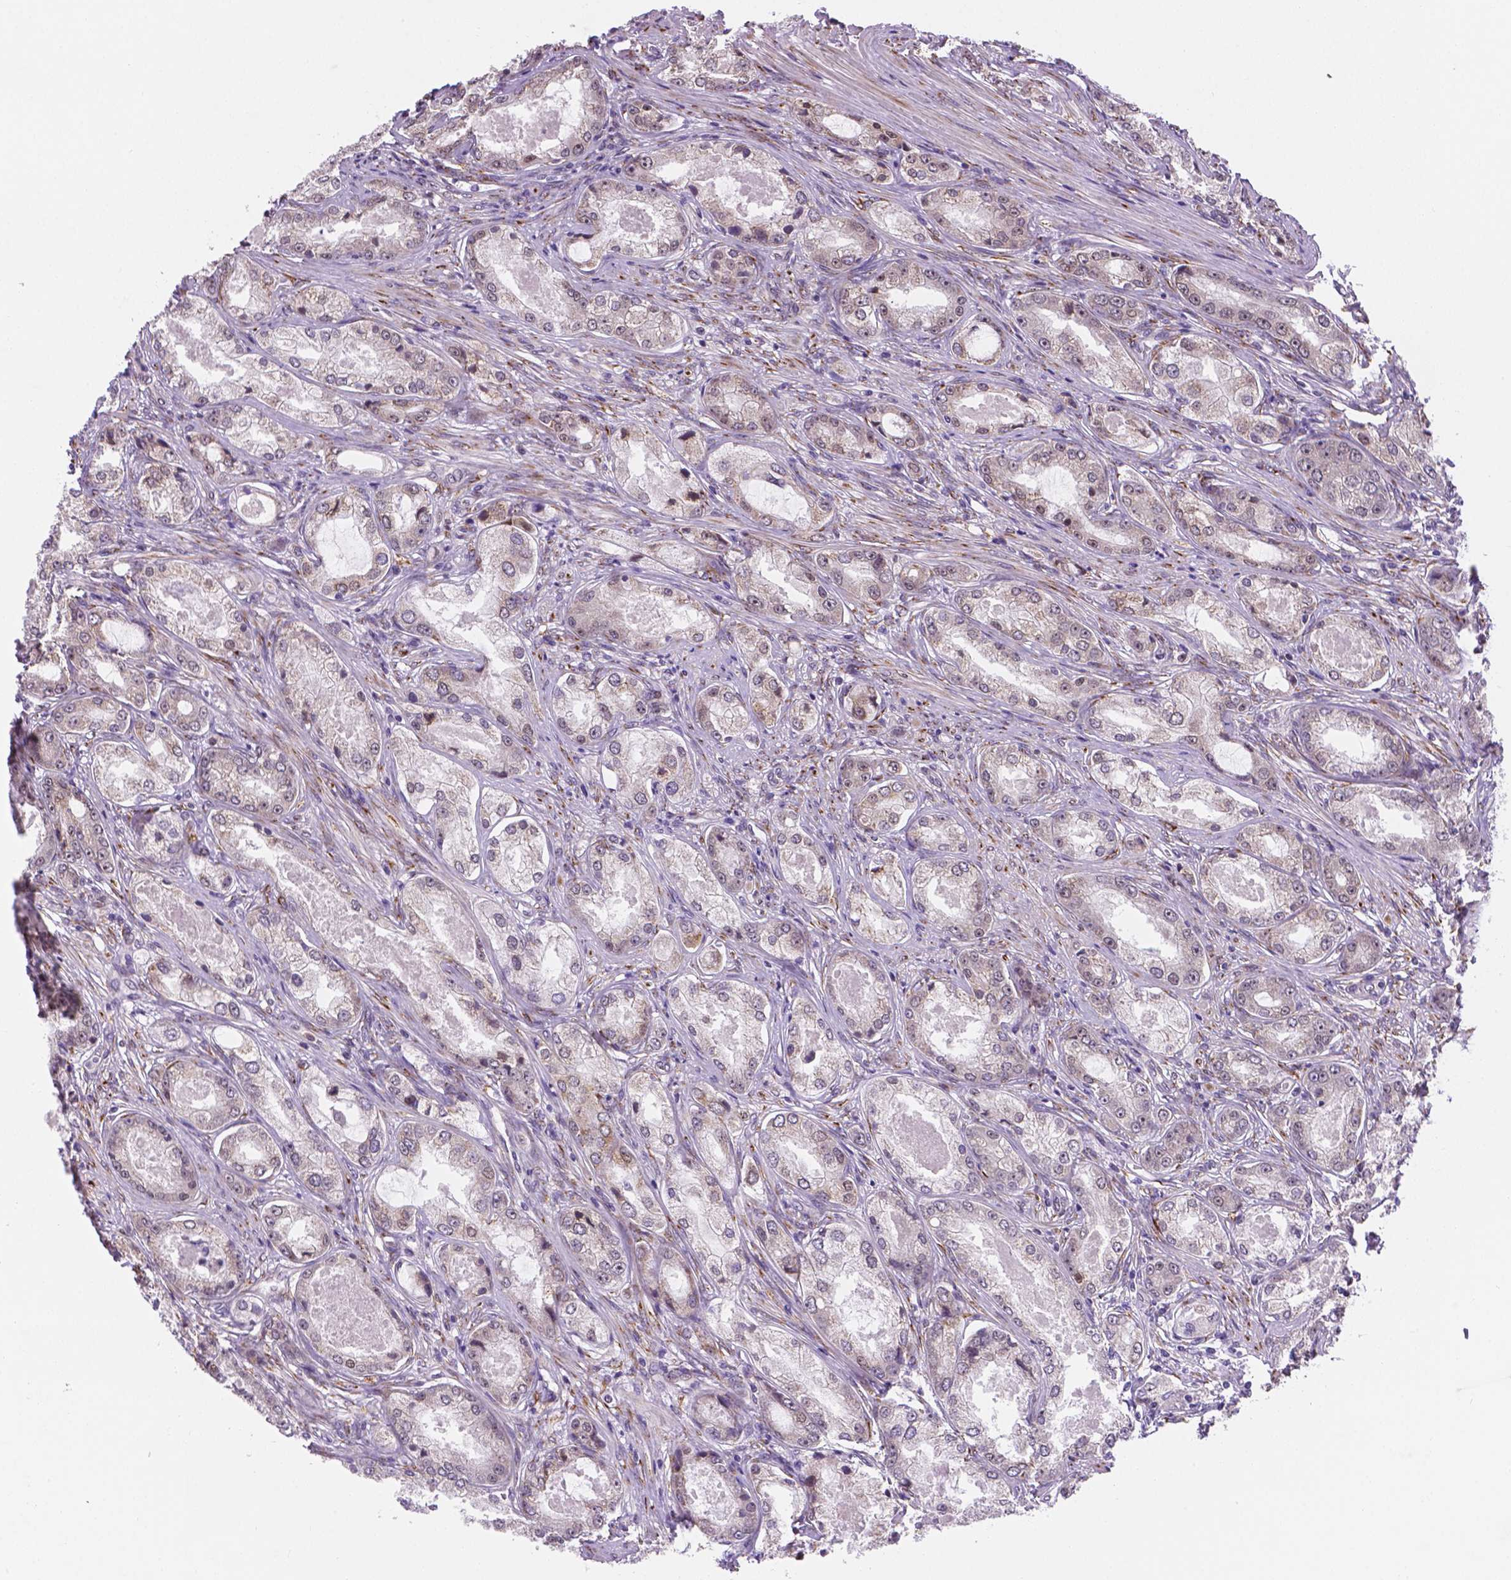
{"staining": {"intensity": "negative", "quantity": "none", "location": "none"}, "tissue": "prostate cancer", "cell_type": "Tumor cells", "image_type": "cancer", "snomed": [{"axis": "morphology", "description": "Adenocarcinoma, Low grade"}, {"axis": "topography", "description": "Prostate"}], "caption": "This histopathology image is of prostate cancer (low-grade adenocarcinoma) stained with IHC to label a protein in brown with the nuclei are counter-stained blue. There is no expression in tumor cells.", "gene": "FNIP1", "patient": {"sex": "male", "age": 68}}